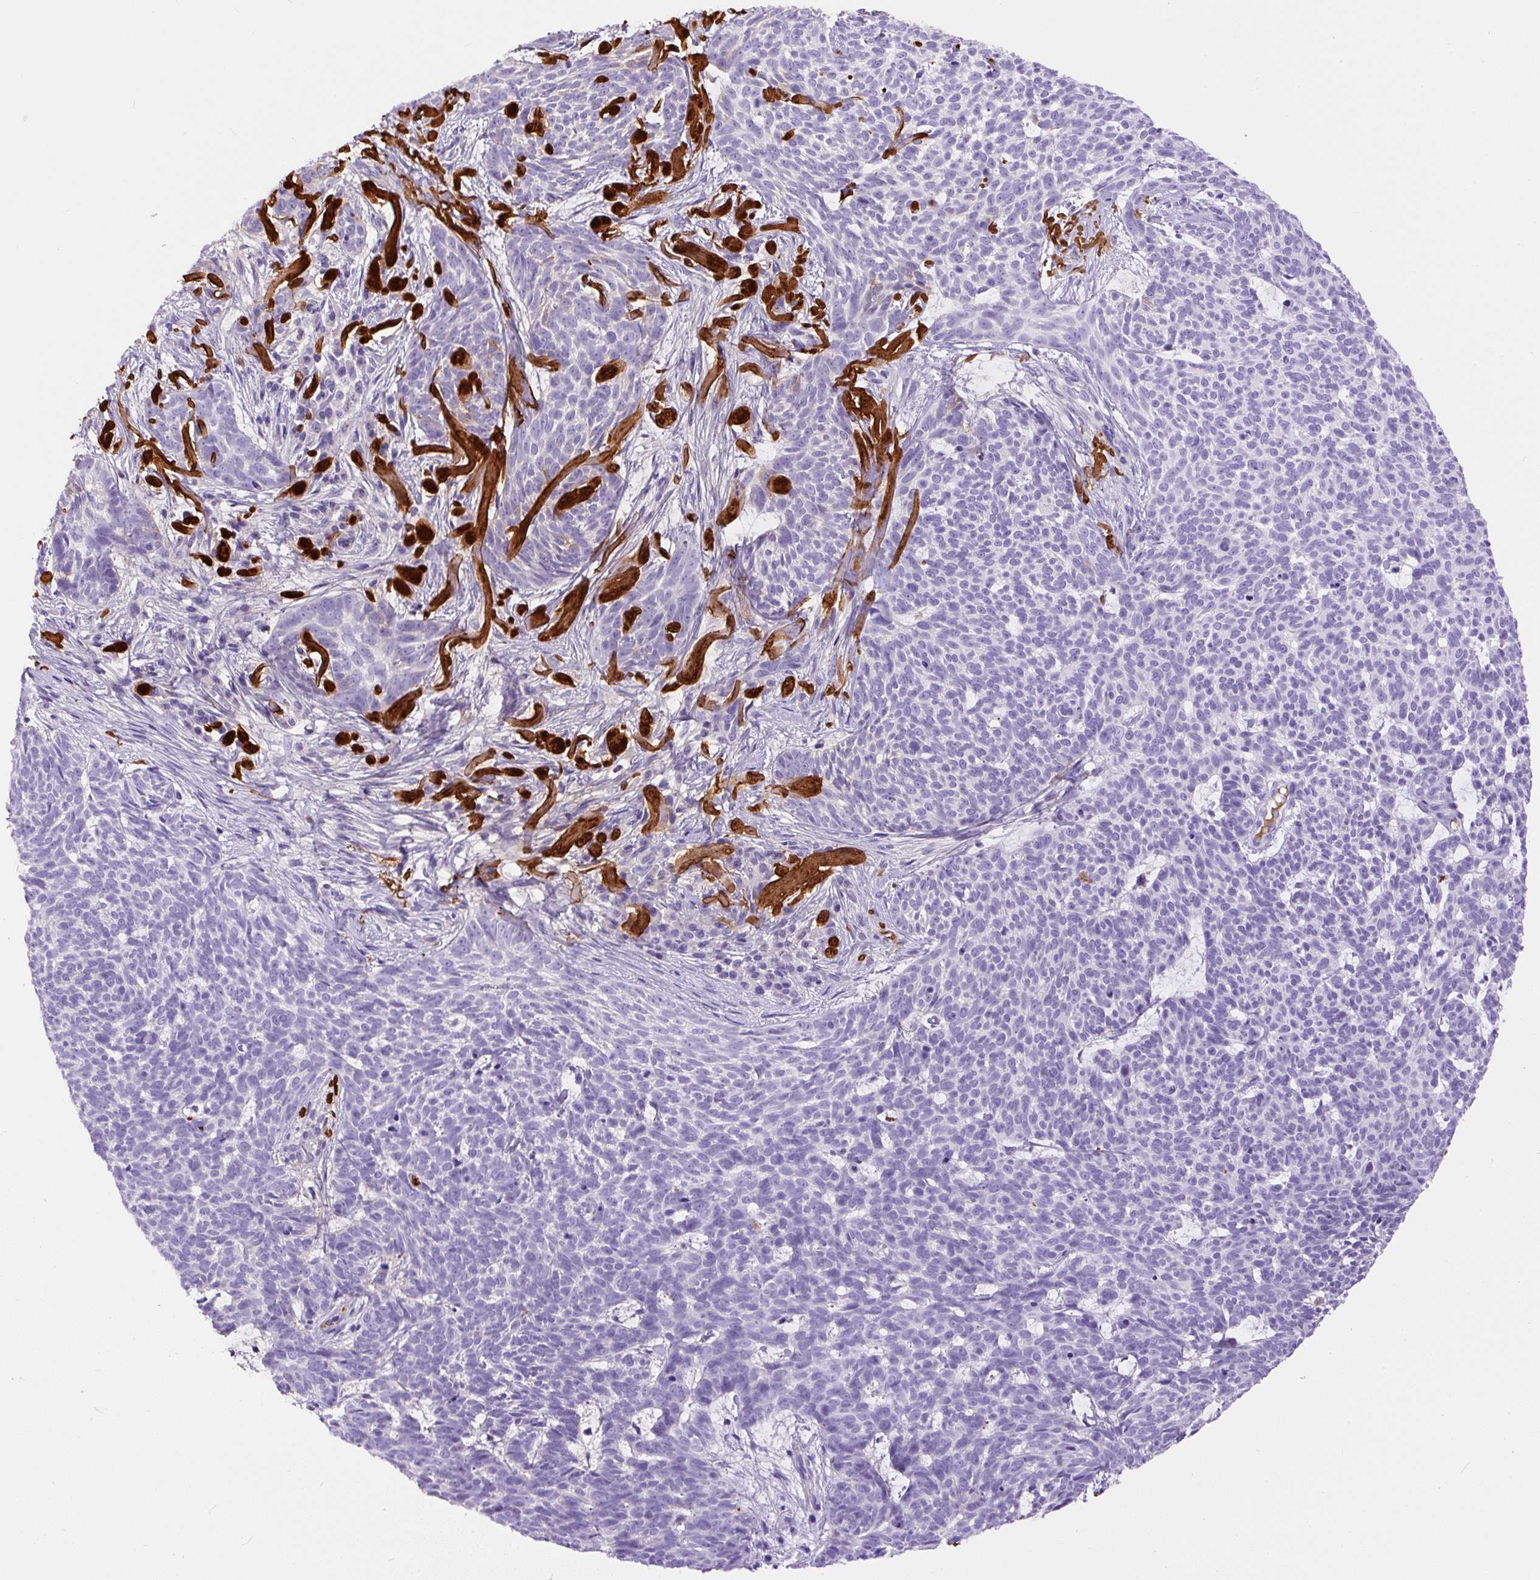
{"staining": {"intensity": "negative", "quantity": "none", "location": "none"}, "tissue": "skin cancer", "cell_type": "Tumor cells", "image_type": "cancer", "snomed": [{"axis": "morphology", "description": "Basal cell carcinoma"}, {"axis": "topography", "description": "Skin"}], "caption": "High power microscopy micrograph of an immunohistochemistry (IHC) image of skin cancer (basal cell carcinoma), revealing no significant staining in tumor cells. (DAB (3,3'-diaminobenzidine) IHC with hematoxylin counter stain).", "gene": "APCS", "patient": {"sex": "female", "age": 93}}